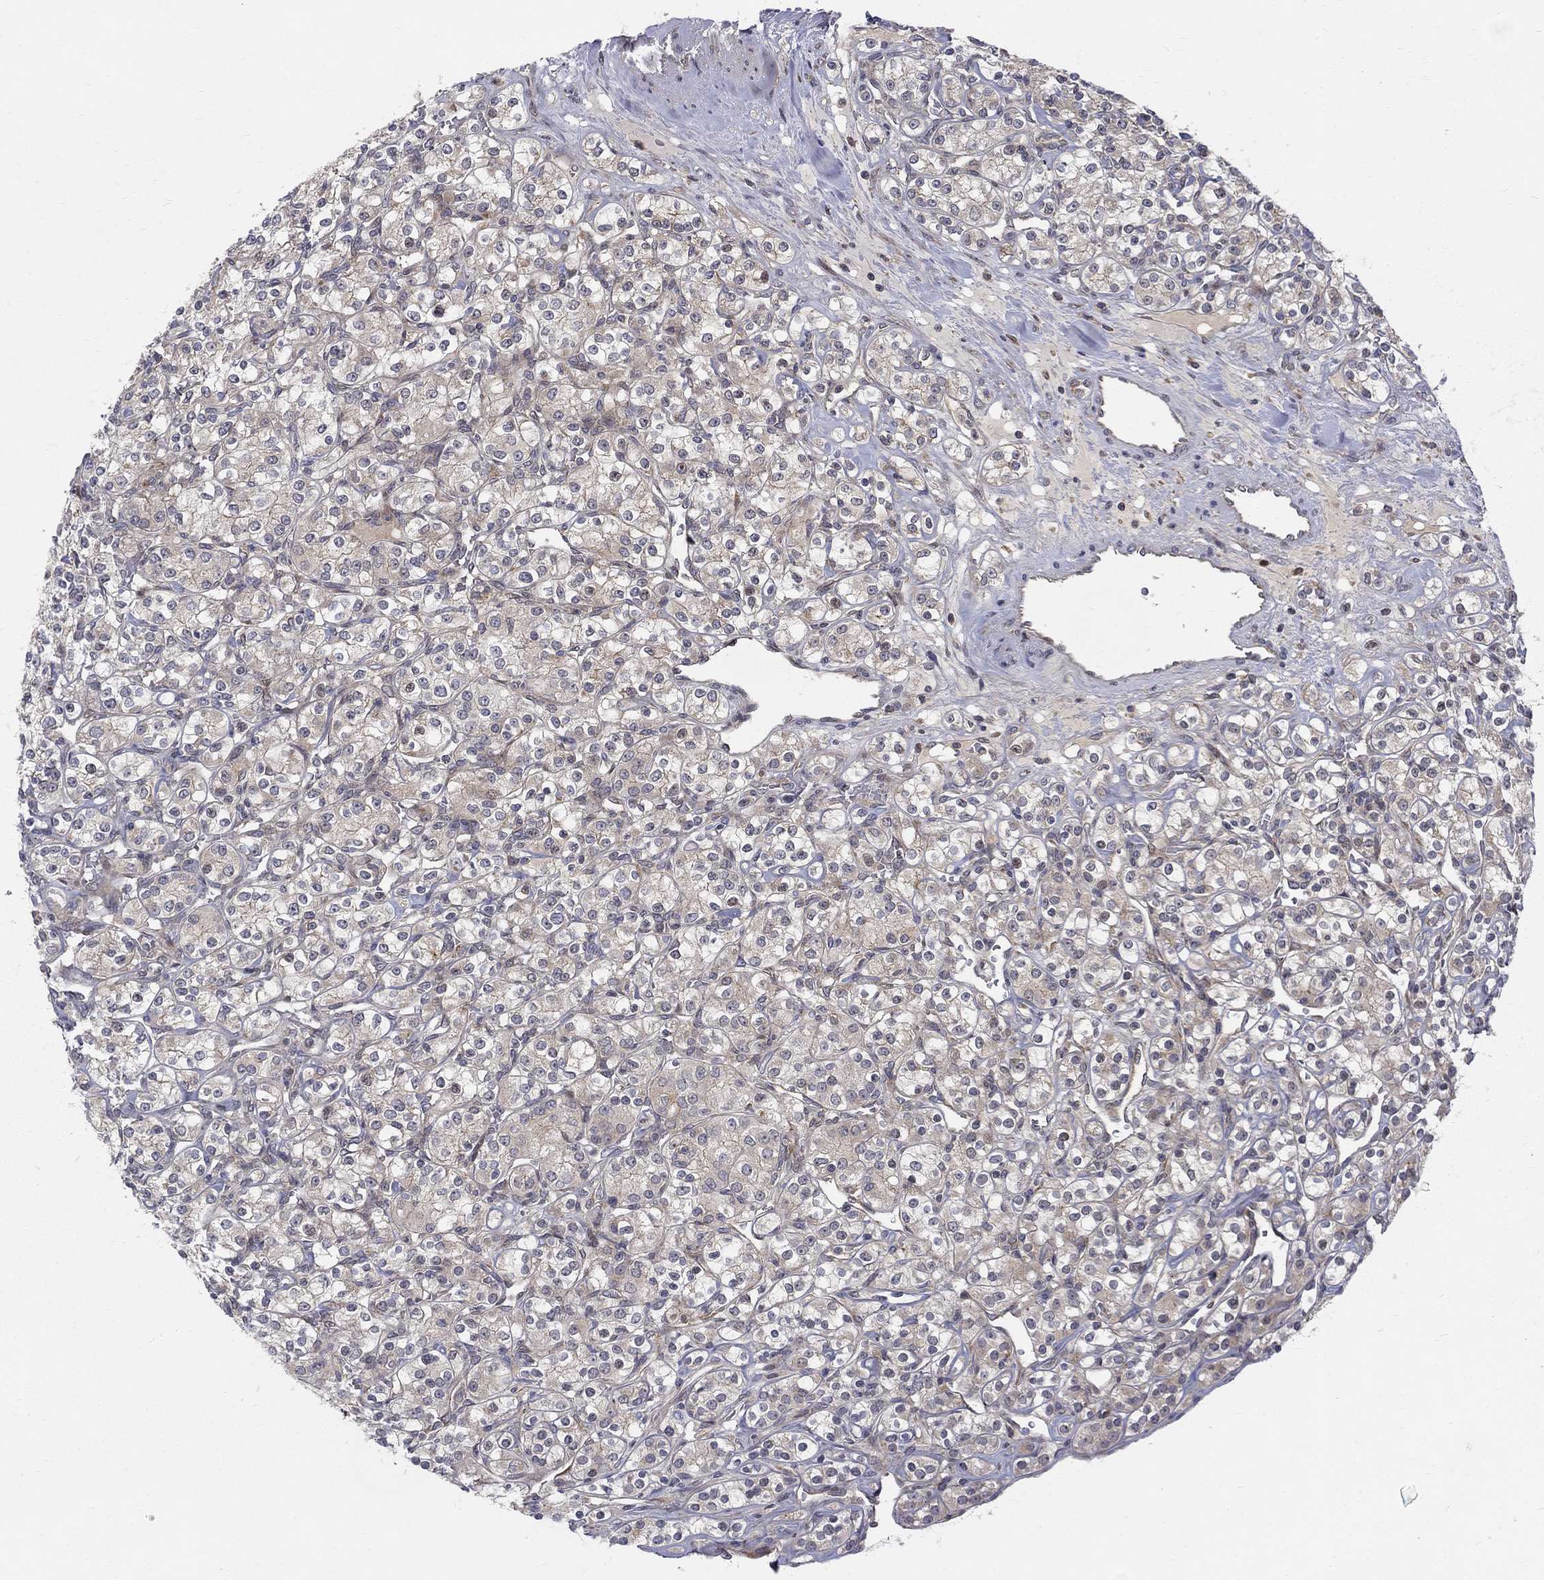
{"staining": {"intensity": "moderate", "quantity": "<25%", "location": "cytoplasmic/membranous"}, "tissue": "renal cancer", "cell_type": "Tumor cells", "image_type": "cancer", "snomed": [{"axis": "morphology", "description": "Adenocarcinoma, NOS"}, {"axis": "topography", "description": "Kidney"}], "caption": "A high-resolution micrograph shows IHC staining of adenocarcinoma (renal), which reveals moderate cytoplasmic/membranous expression in about <25% of tumor cells. (Brightfield microscopy of DAB IHC at high magnification).", "gene": "WDR19", "patient": {"sex": "male", "age": 77}}